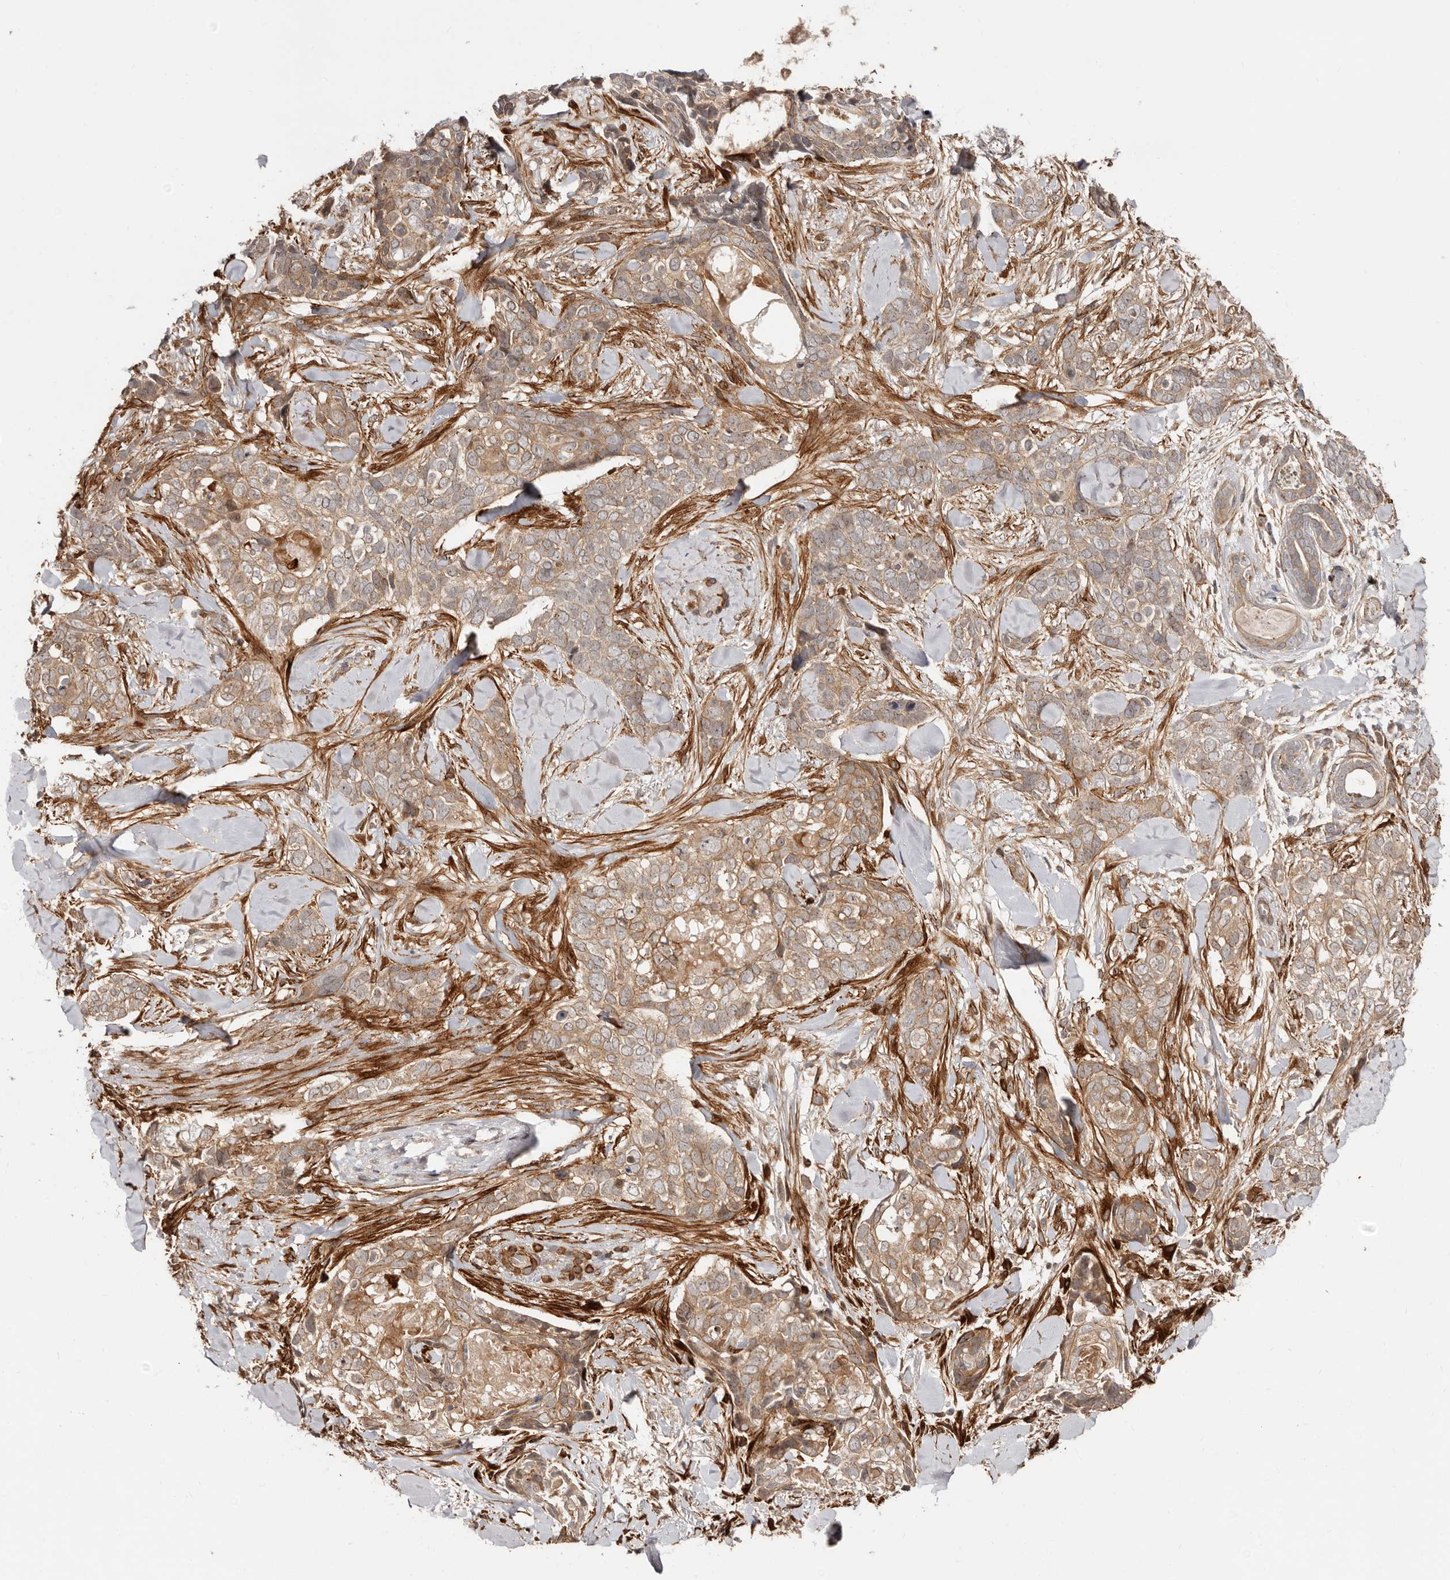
{"staining": {"intensity": "moderate", "quantity": ">75%", "location": "cytoplasmic/membranous"}, "tissue": "skin cancer", "cell_type": "Tumor cells", "image_type": "cancer", "snomed": [{"axis": "morphology", "description": "Basal cell carcinoma"}, {"axis": "topography", "description": "Skin"}], "caption": "This image reveals immunohistochemistry staining of basal cell carcinoma (skin), with medium moderate cytoplasmic/membranous expression in about >75% of tumor cells.", "gene": "MICAL2", "patient": {"sex": "female", "age": 82}}